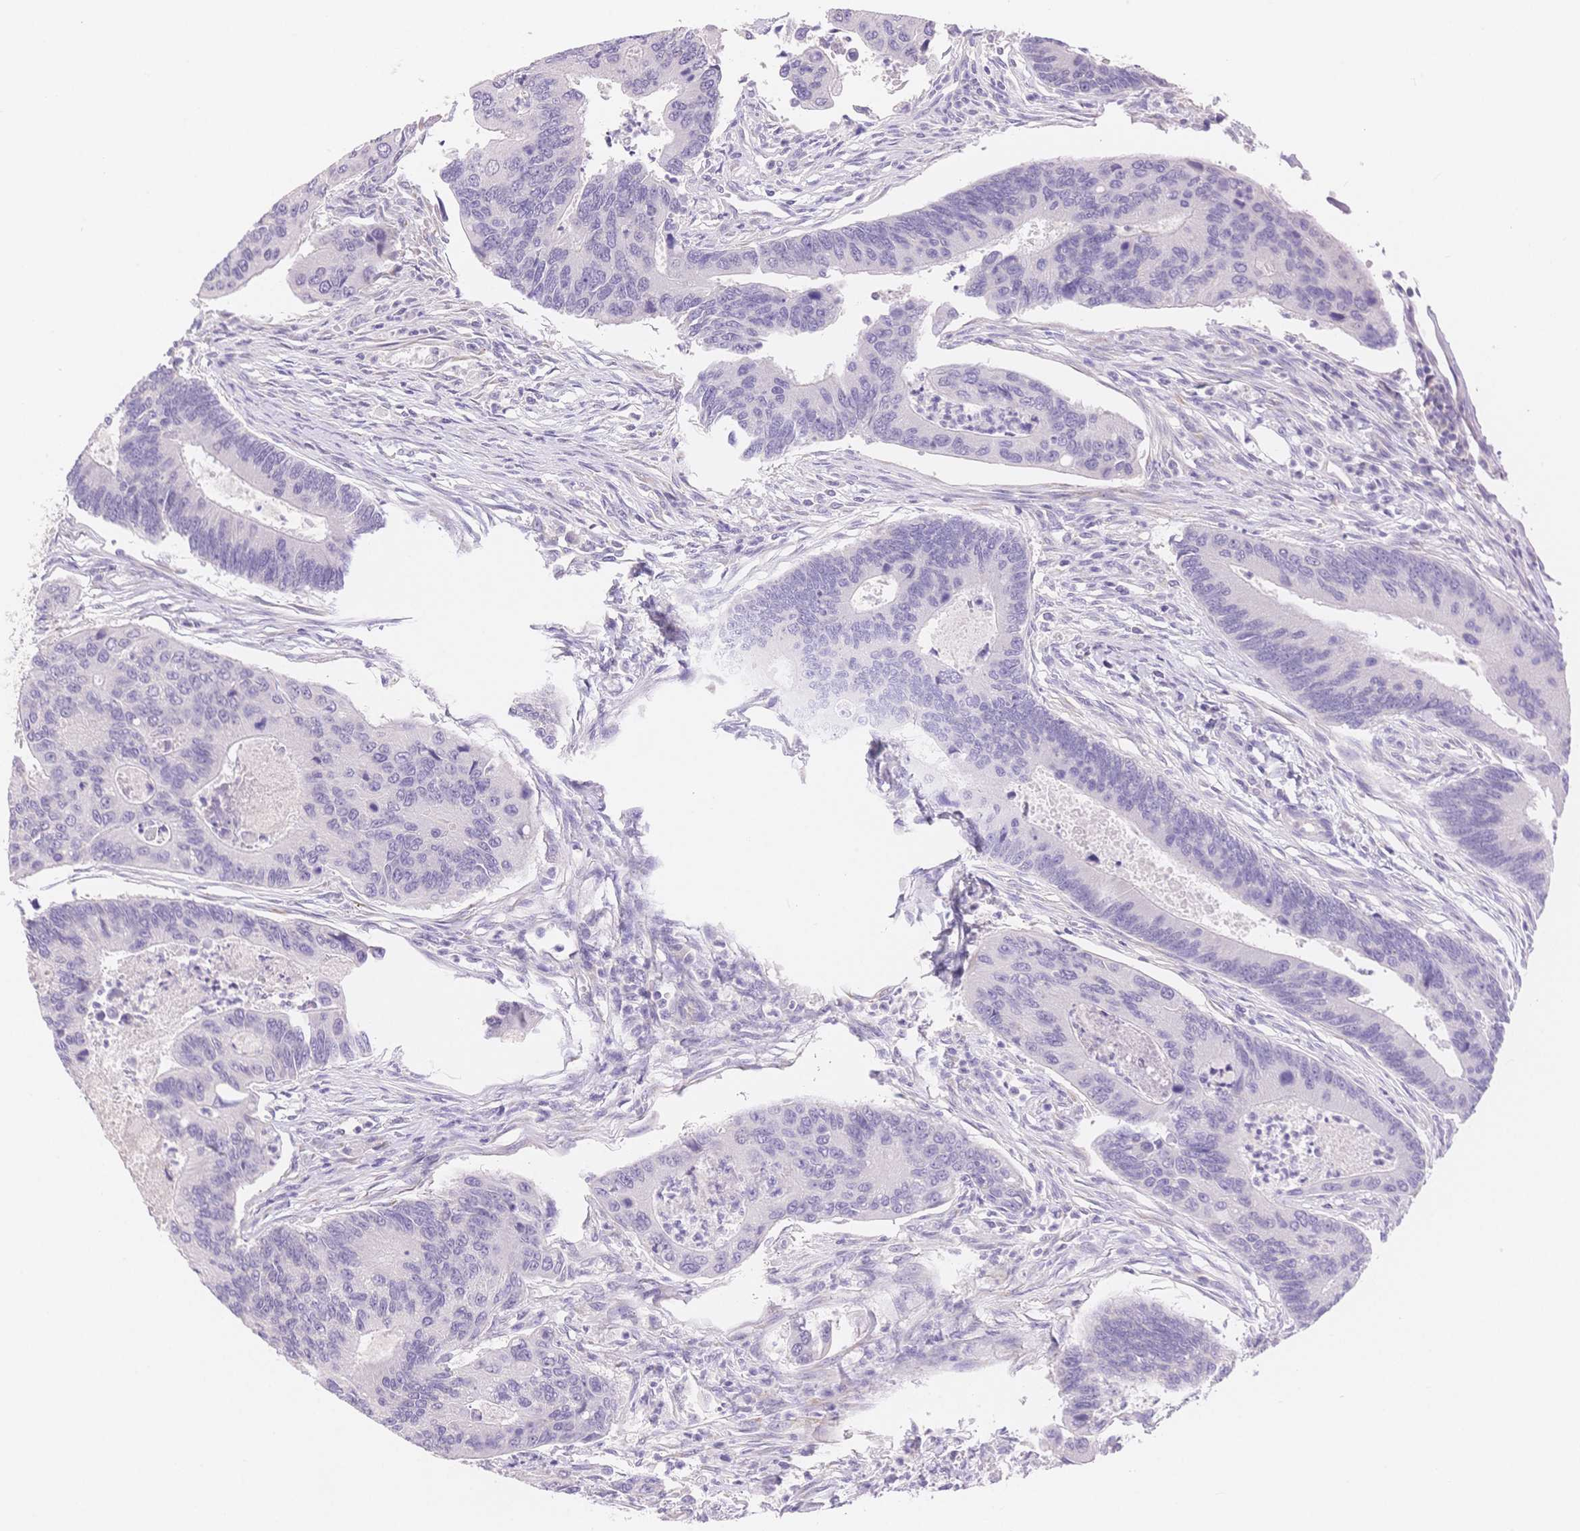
{"staining": {"intensity": "negative", "quantity": "none", "location": "none"}, "tissue": "colorectal cancer", "cell_type": "Tumor cells", "image_type": "cancer", "snomed": [{"axis": "morphology", "description": "Adenocarcinoma, NOS"}, {"axis": "topography", "description": "Colon"}], "caption": "A high-resolution histopathology image shows immunohistochemistry (IHC) staining of colorectal cancer, which exhibits no significant expression in tumor cells.", "gene": "MYOM1", "patient": {"sex": "female", "age": 67}}